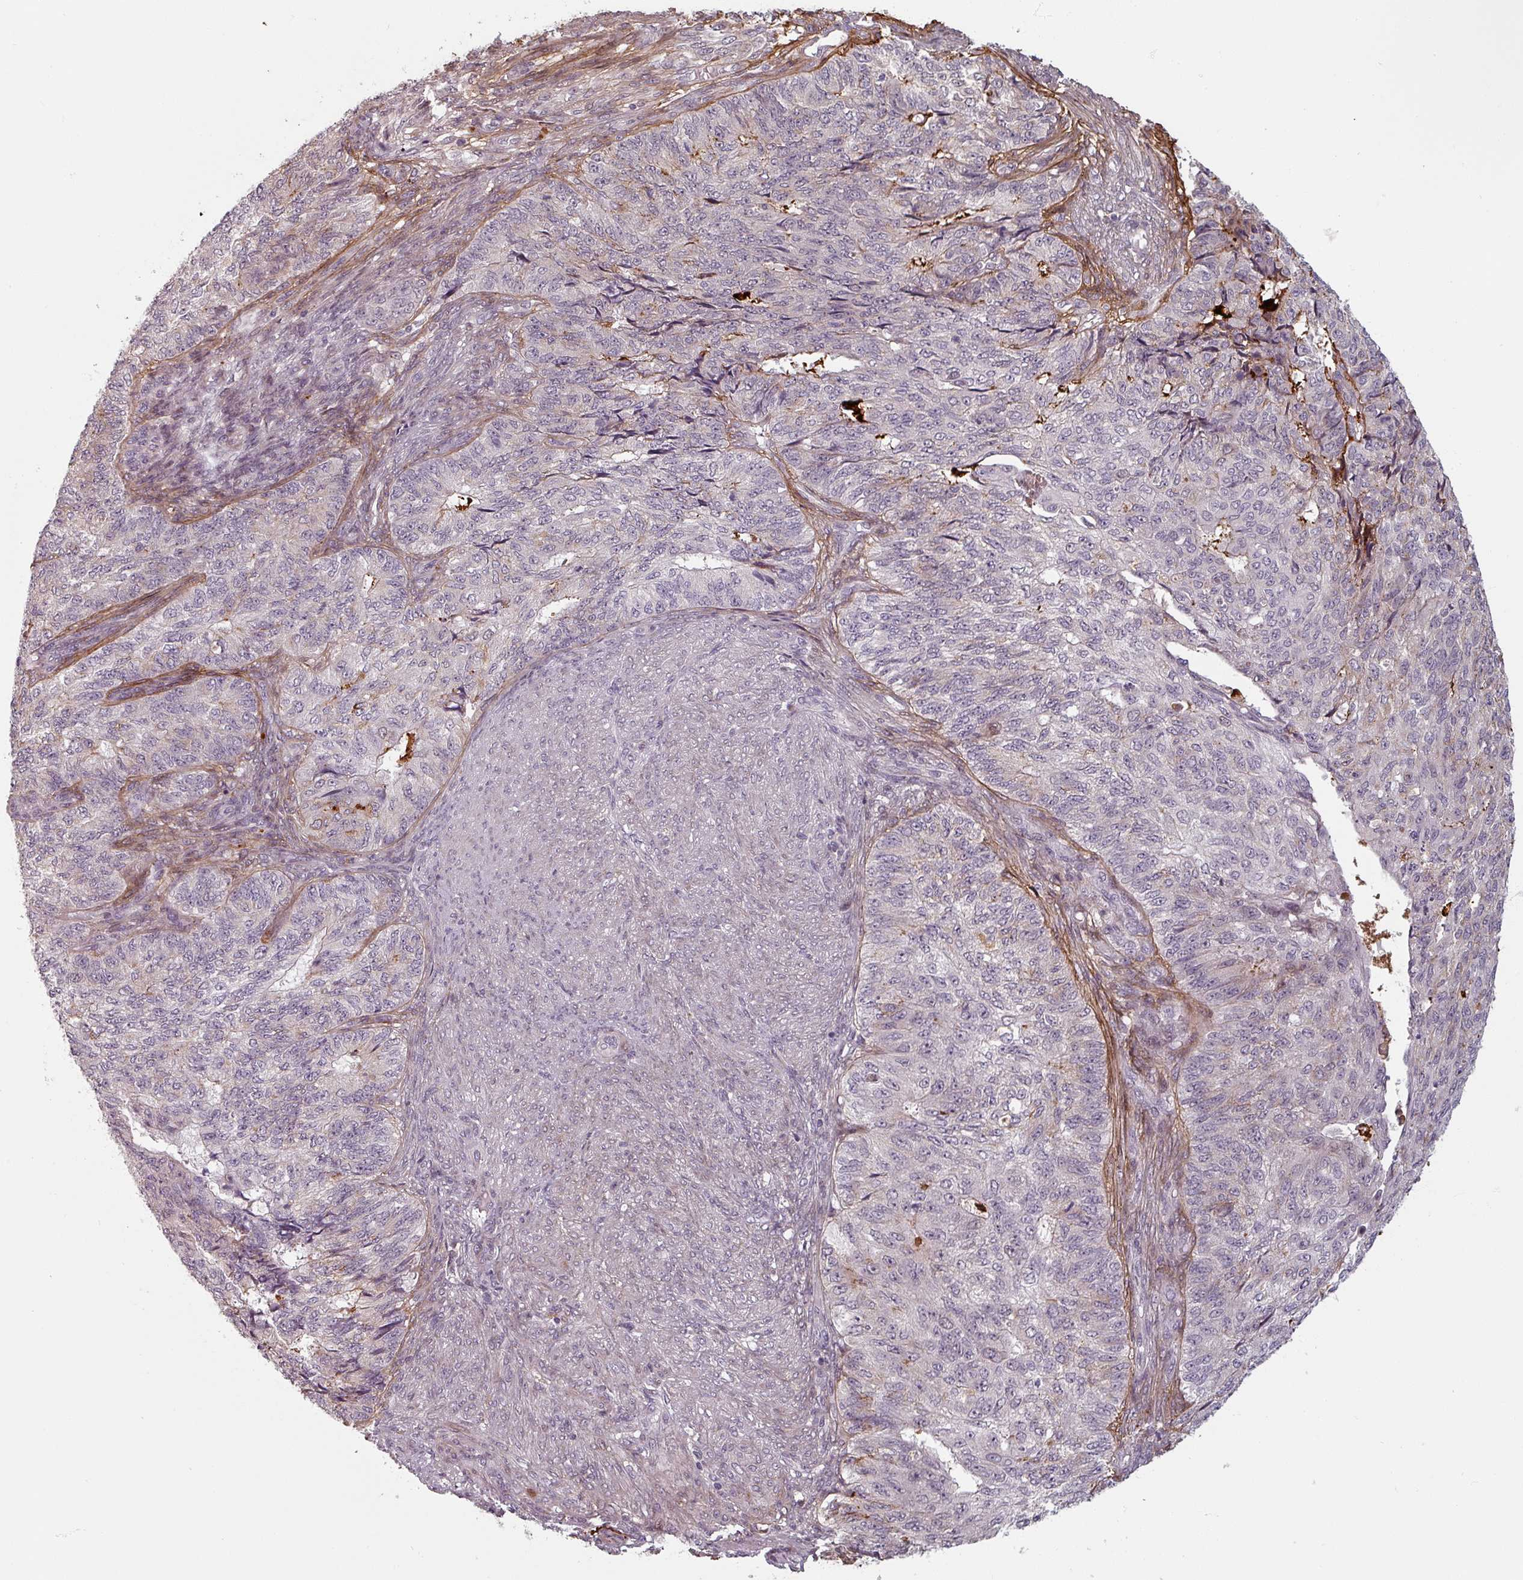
{"staining": {"intensity": "negative", "quantity": "none", "location": "none"}, "tissue": "endometrial cancer", "cell_type": "Tumor cells", "image_type": "cancer", "snomed": [{"axis": "morphology", "description": "Adenocarcinoma, NOS"}, {"axis": "topography", "description": "Endometrium"}], "caption": "Protein analysis of endometrial cancer (adenocarcinoma) reveals no significant positivity in tumor cells. The staining is performed using DAB brown chromogen with nuclei counter-stained in using hematoxylin.", "gene": "CYB5RL", "patient": {"sex": "female", "age": 32}}